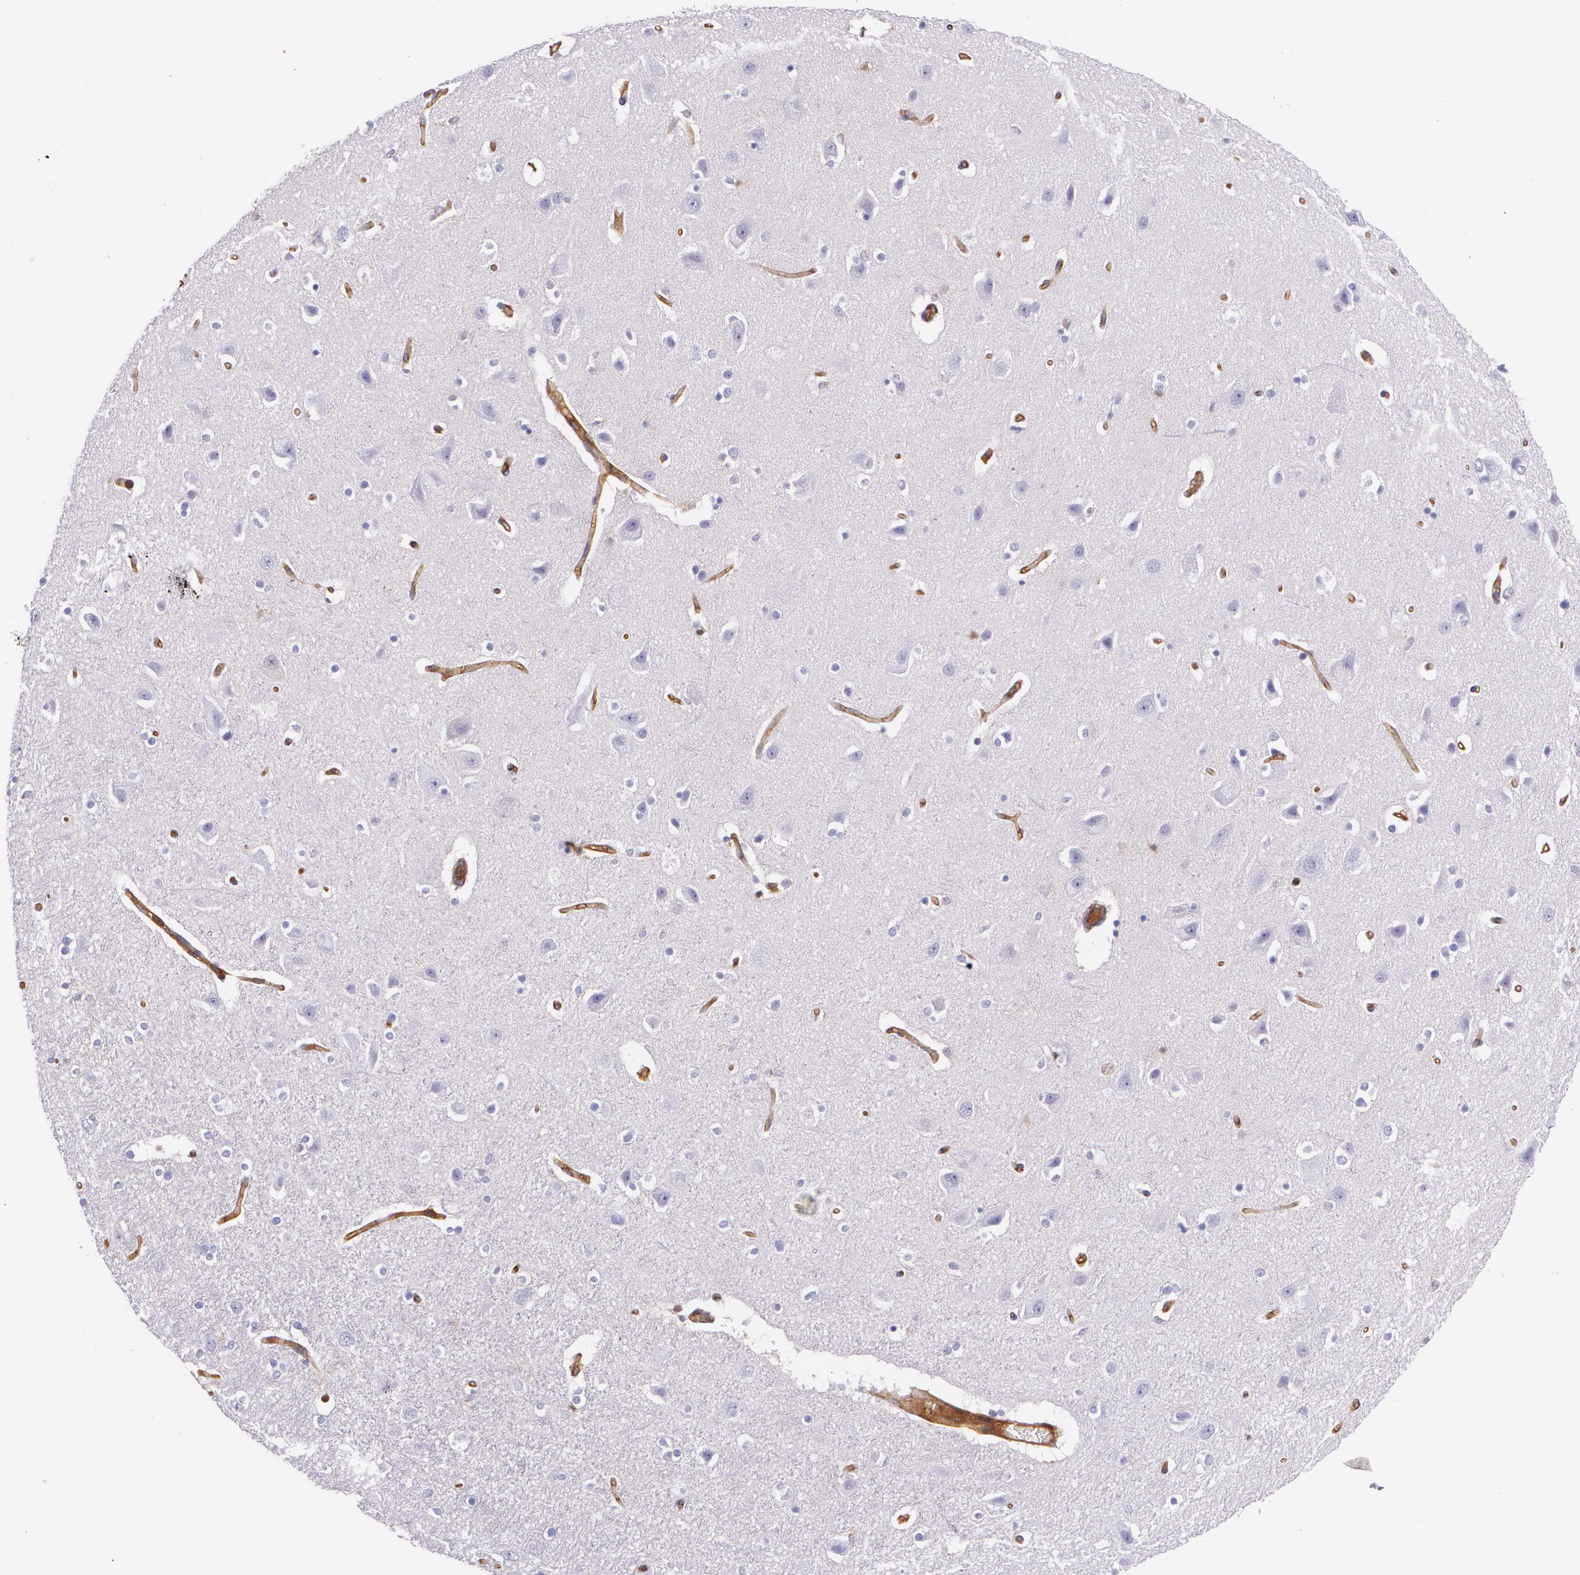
{"staining": {"intensity": "negative", "quantity": "none", "location": "none"}, "tissue": "caudate", "cell_type": "Glial cells", "image_type": "normal", "snomed": [{"axis": "morphology", "description": "Normal tissue, NOS"}, {"axis": "topography", "description": "Lateral ventricle wall"}], "caption": "Glial cells show no significant positivity in normal caudate. (DAB immunohistochemistry (IHC), high magnification).", "gene": "B2M", "patient": {"sex": "female", "age": 54}}